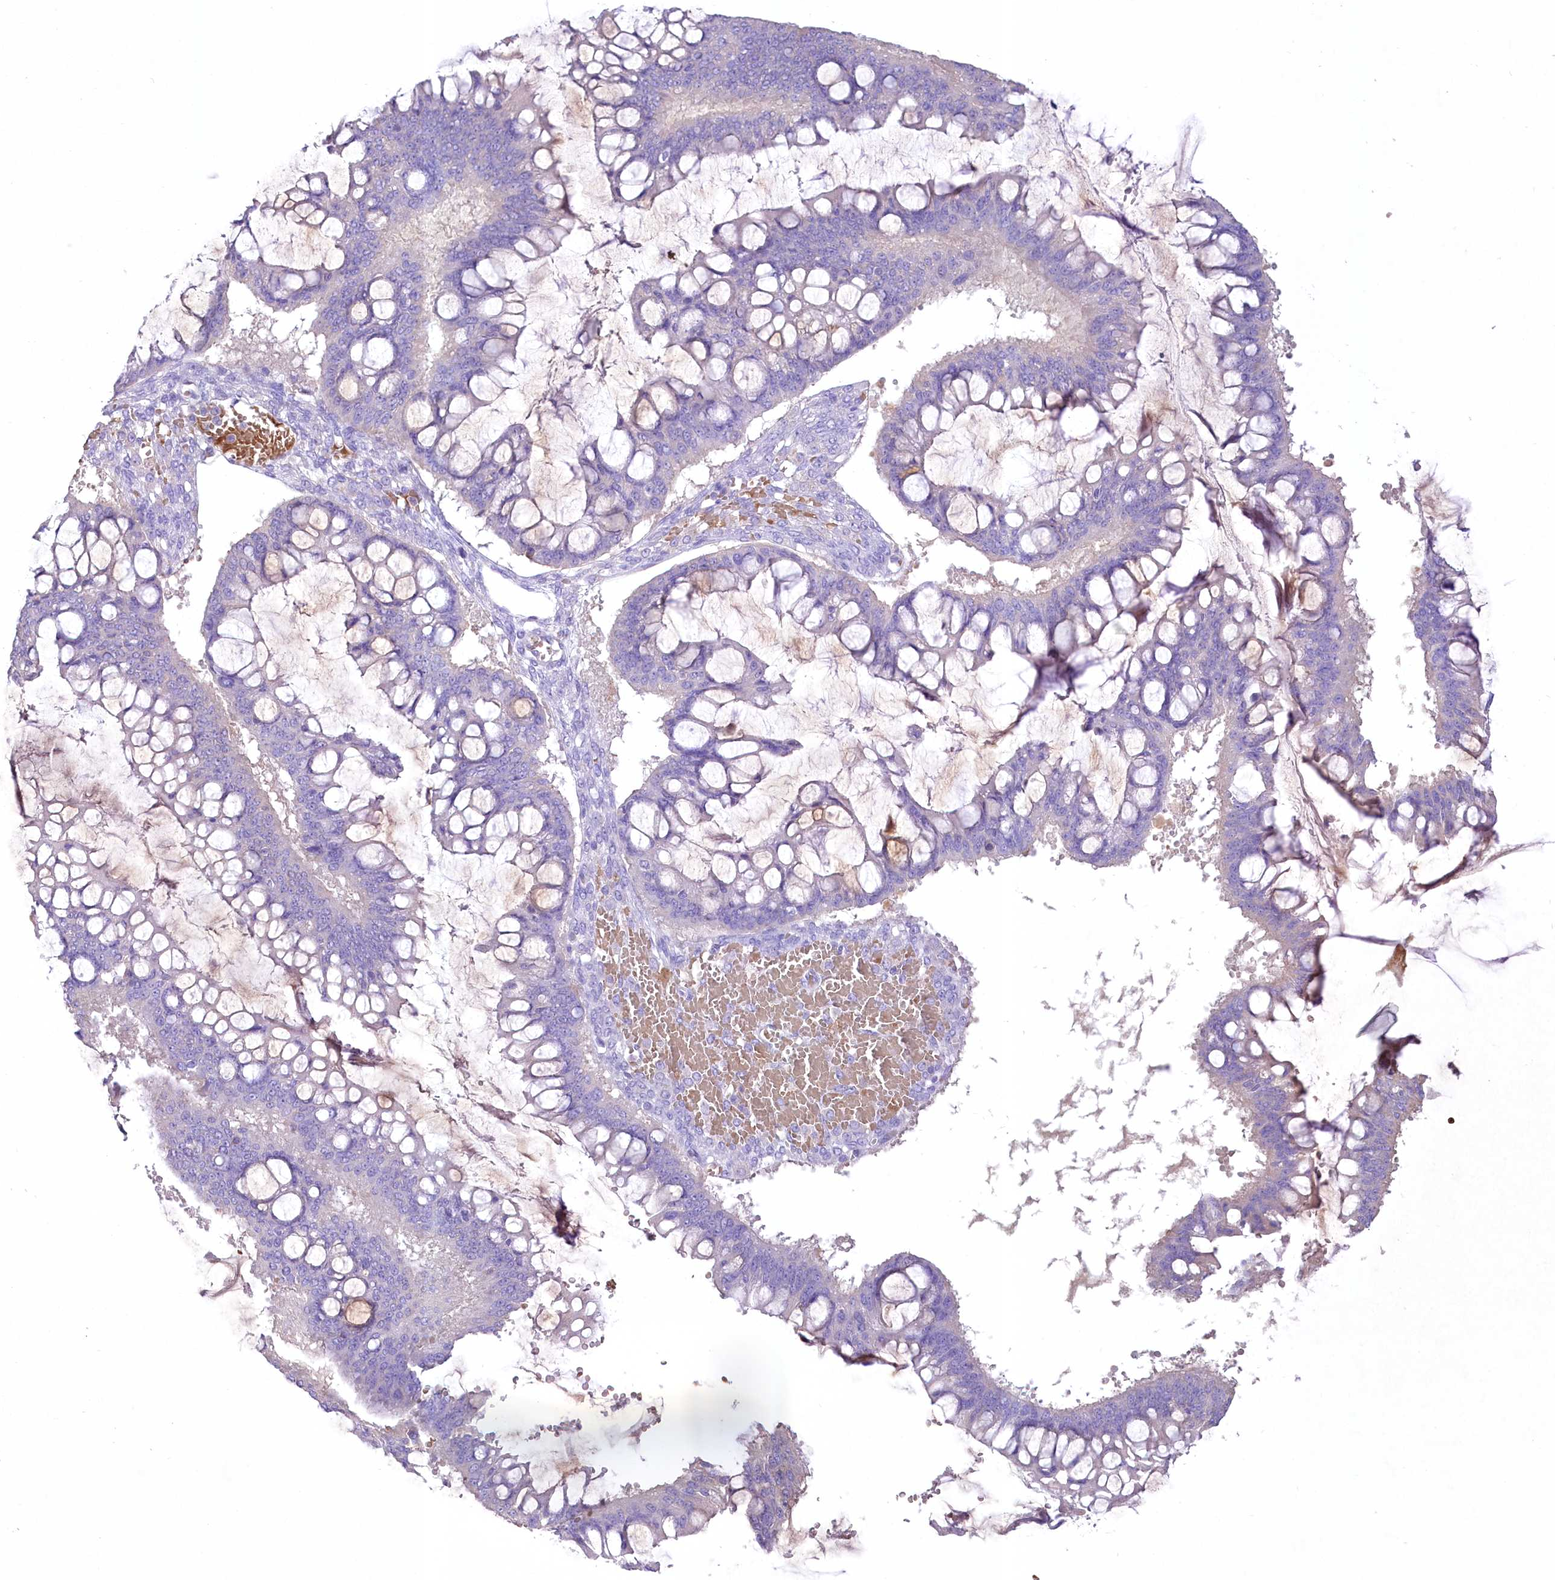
{"staining": {"intensity": "negative", "quantity": "none", "location": "none"}, "tissue": "ovarian cancer", "cell_type": "Tumor cells", "image_type": "cancer", "snomed": [{"axis": "morphology", "description": "Cystadenocarcinoma, mucinous, NOS"}, {"axis": "topography", "description": "Ovary"}], "caption": "Protein analysis of ovarian cancer shows no significant positivity in tumor cells.", "gene": "PRSS53", "patient": {"sex": "female", "age": 73}}